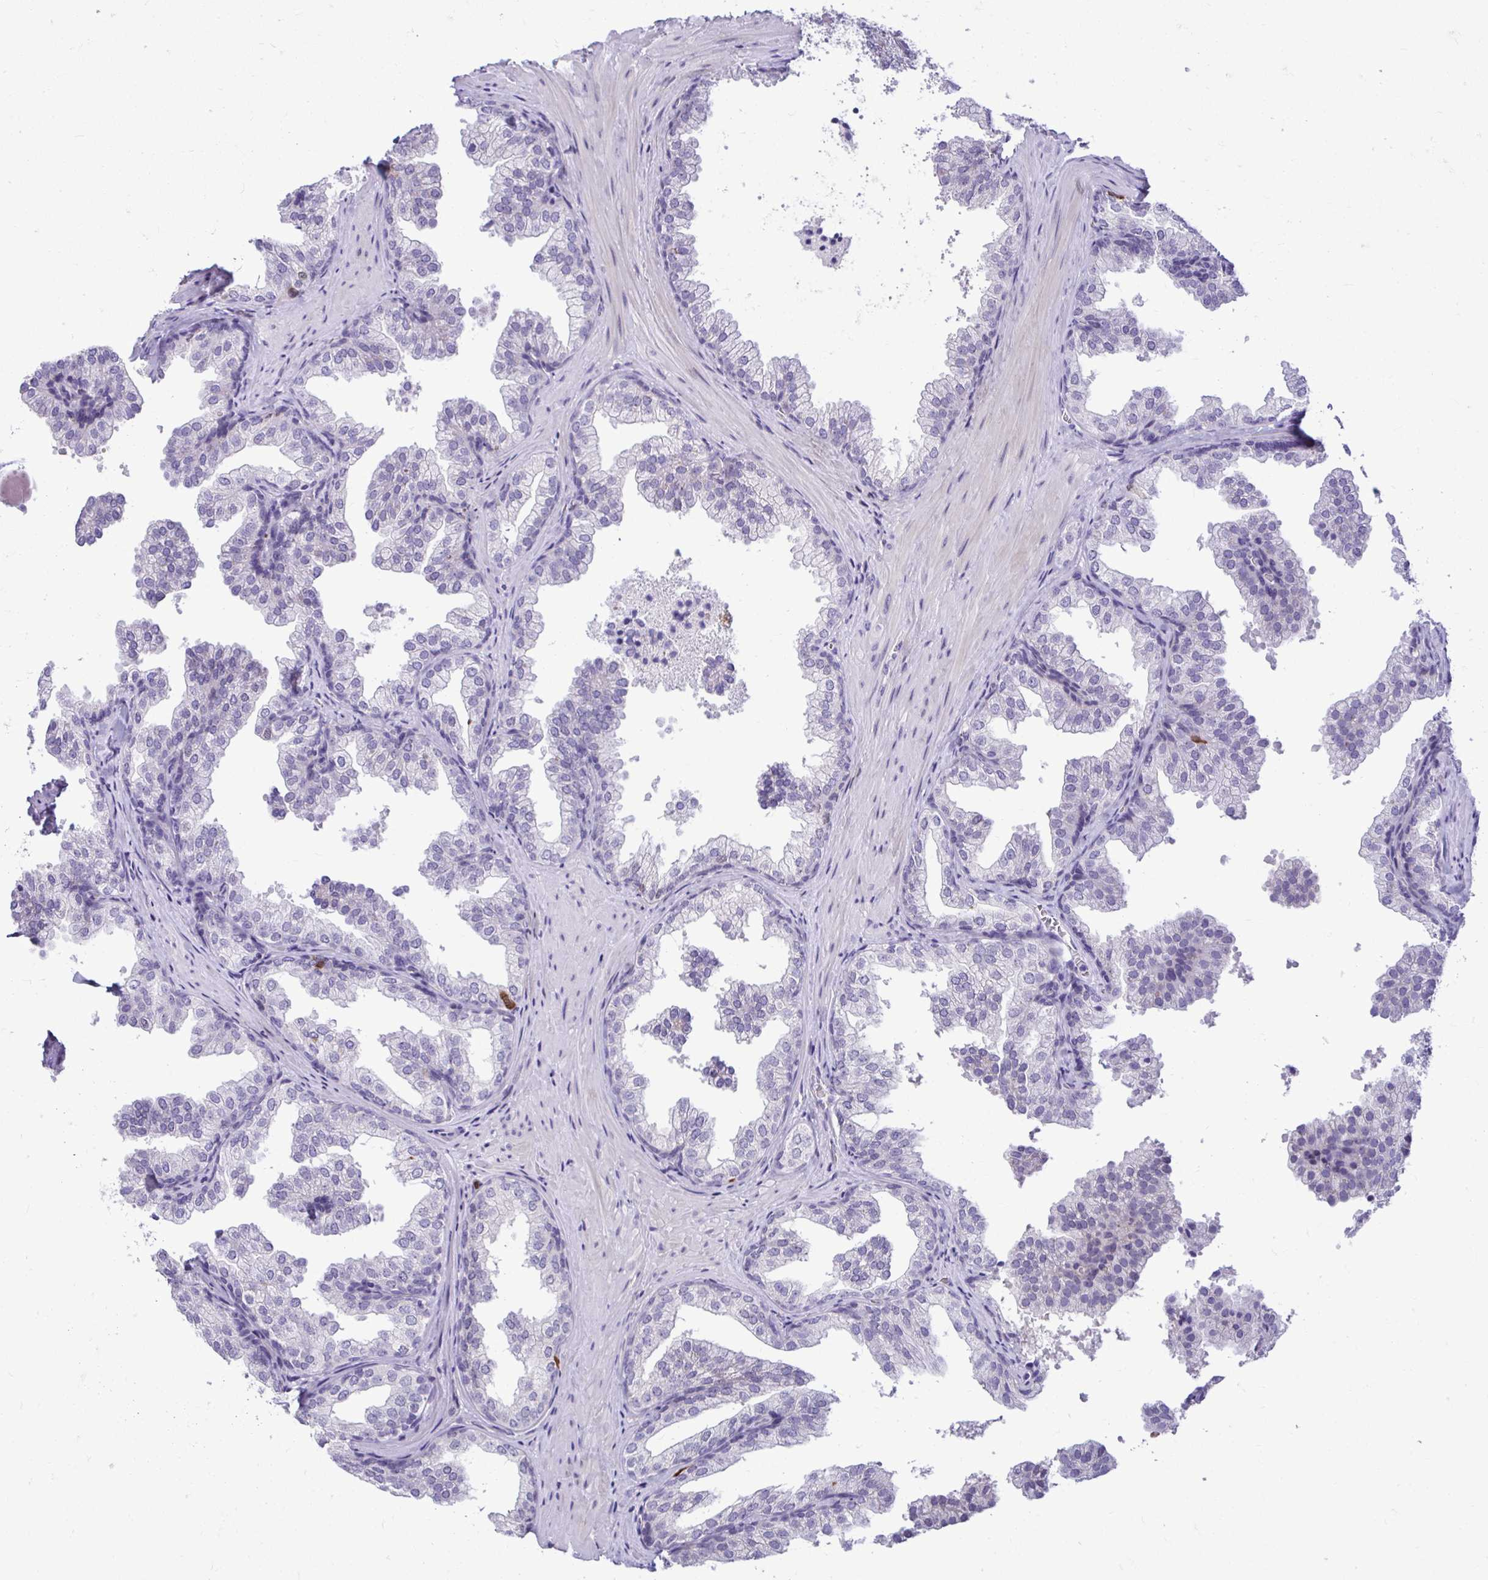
{"staining": {"intensity": "negative", "quantity": "none", "location": "none"}, "tissue": "prostate", "cell_type": "Glandular cells", "image_type": "normal", "snomed": [{"axis": "morphology", "description": "Normal tissue, NOS"}, {"axis": "topography", "description": "Prostate"}], "caption": "Micrograph shows no significant protein staining in glandular cells of unremarkable prostate. (Stains: DAB IHC with hematoxylin counter stain, Microscopy: brightfield microscopy at high magnification).", "gene": "CDC20", "patient": {"sex": "male", "age": 37}}